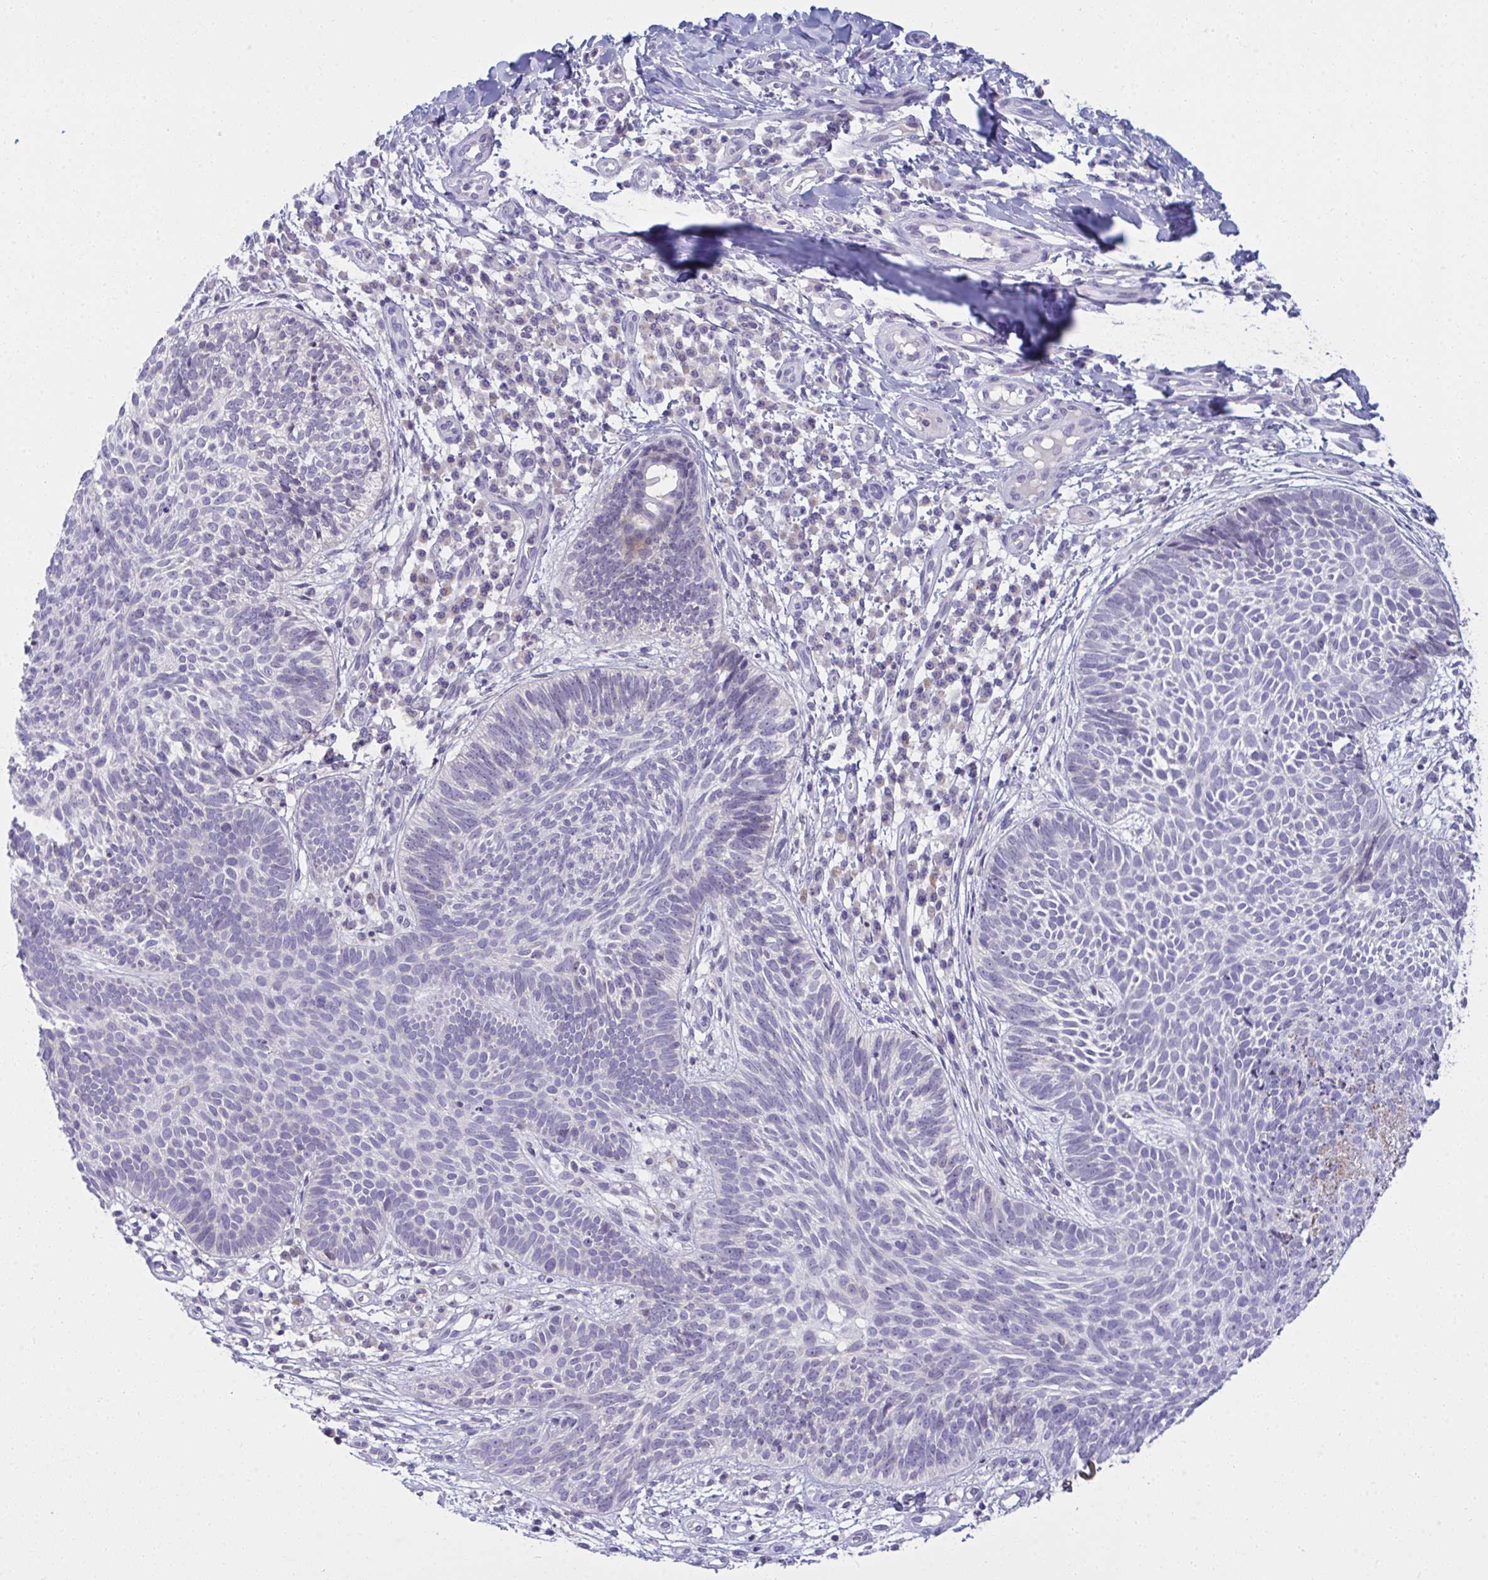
{"staining": {"intensity": "negative", "quantity": "none", "location": "none"}, "tissue": "skin cancer", "cell_type": "Tumor cells", "image_type": "cancer", "snomed": [{"axis": "morphology", "description": "Basal cell carcinoma"}, {"axis": "topography", "description": "Skin"}, {"axis": "topography", "description": "Skin of leg"}], "caption": "A histopathology image of basal cell carcinoma (skin) stained for a protein displays no brown staining in tumor cells.", "gene": "RGPD5", "patient": {"sex": "female", "age": 87}}